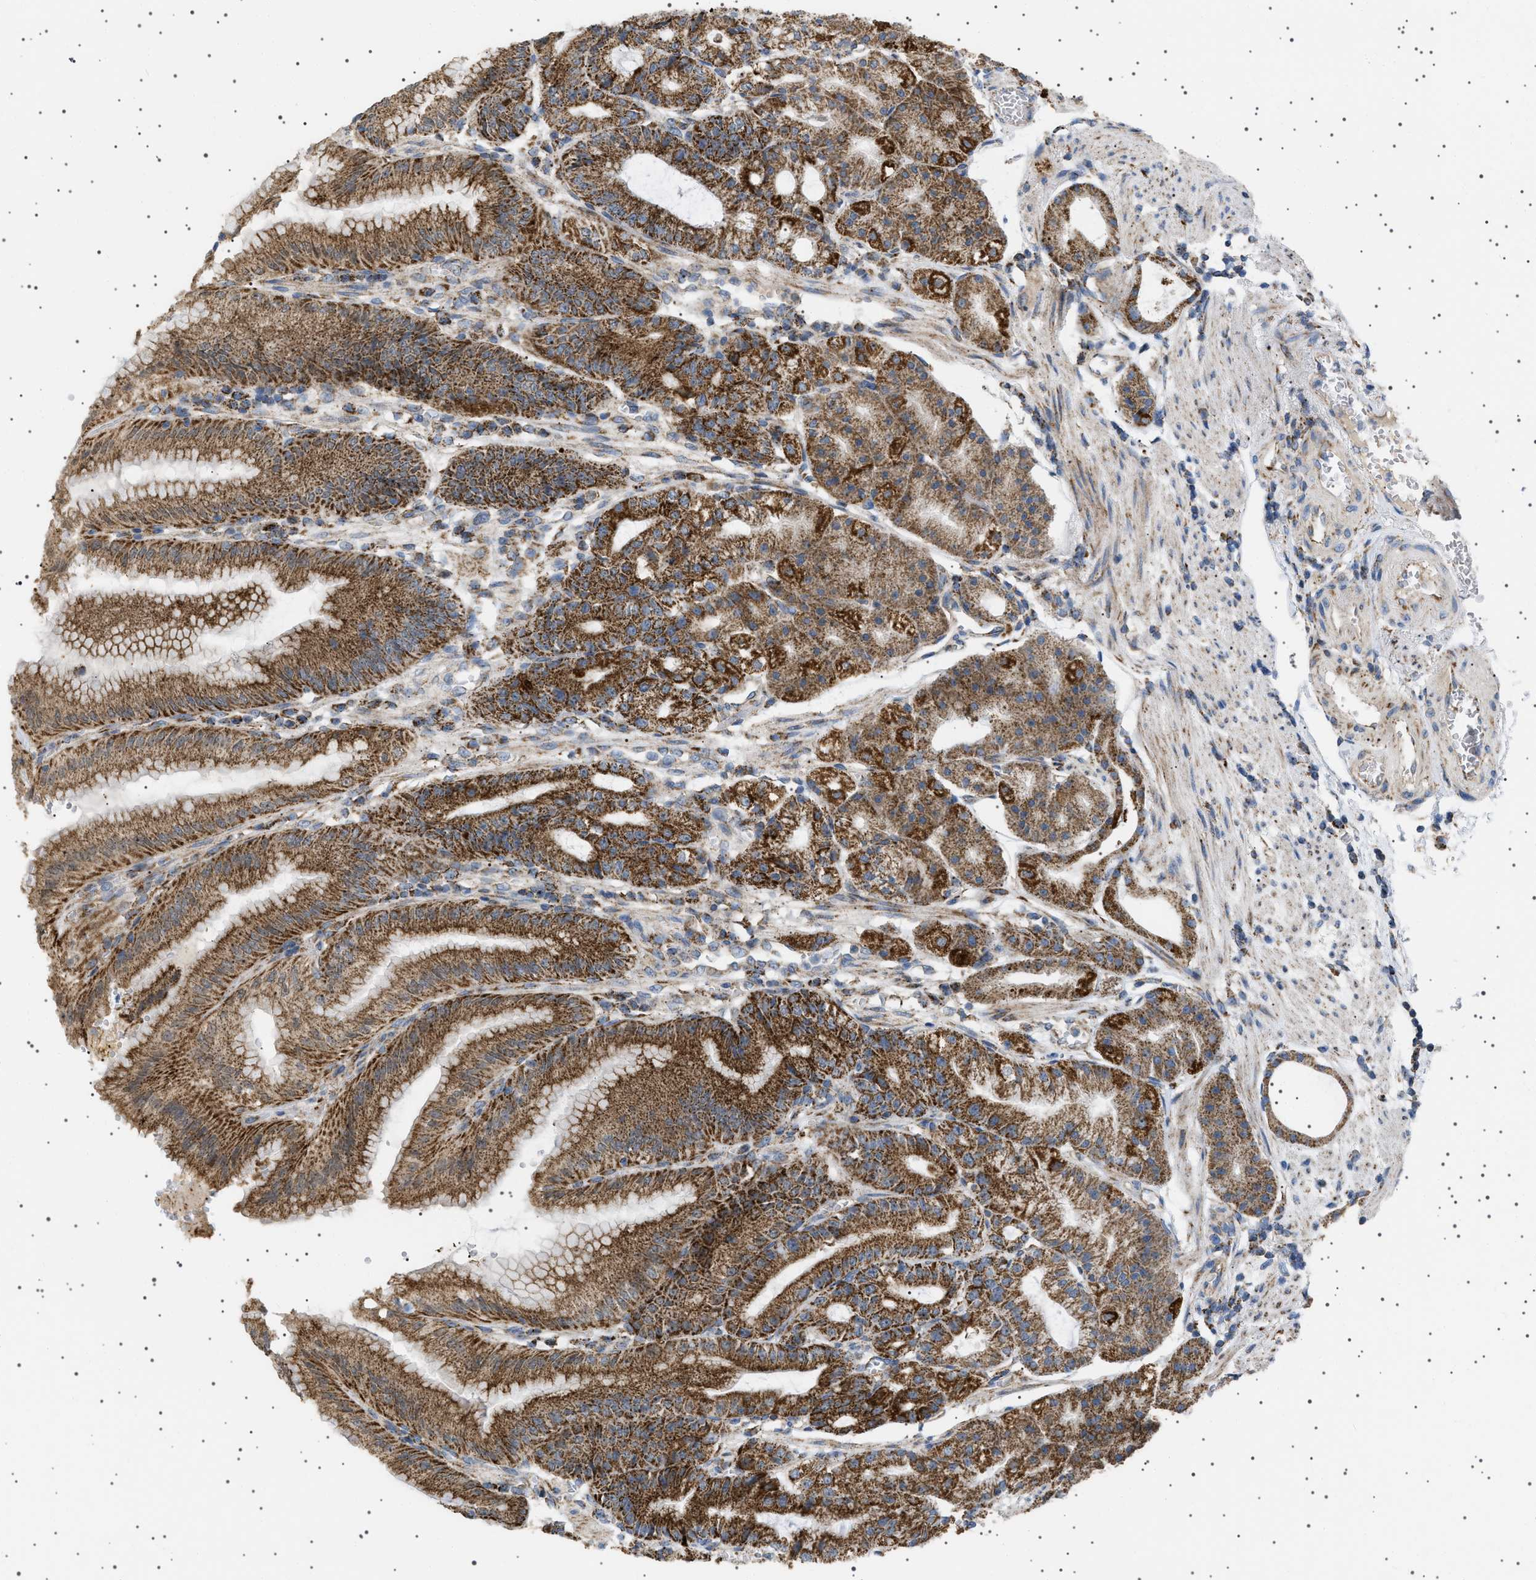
{"staining": {"intensity": "strong", "quantity": ">75%", "location": "cytoplasmic/membranous"}, "tissue": "stomach", "cell_type": "Glandular cells", "image_type": "normal", "snomed": [{"axis": "morphology", "description": "Normal tissue, NOS"}, {"axis": "topography", "description": "Stomach, lower"}], "caption": "Glandular cells reveal high levels of strong cytoplasmic/membranous staining in about >75% of cells in benign stomach. The staining is performed using DAB brown chromogen to label protein expression. The nuclei are counter-stained blue using hematoxylin.", "gene": "UBXN8", "patient": {"sex": "male", "age": 71}}